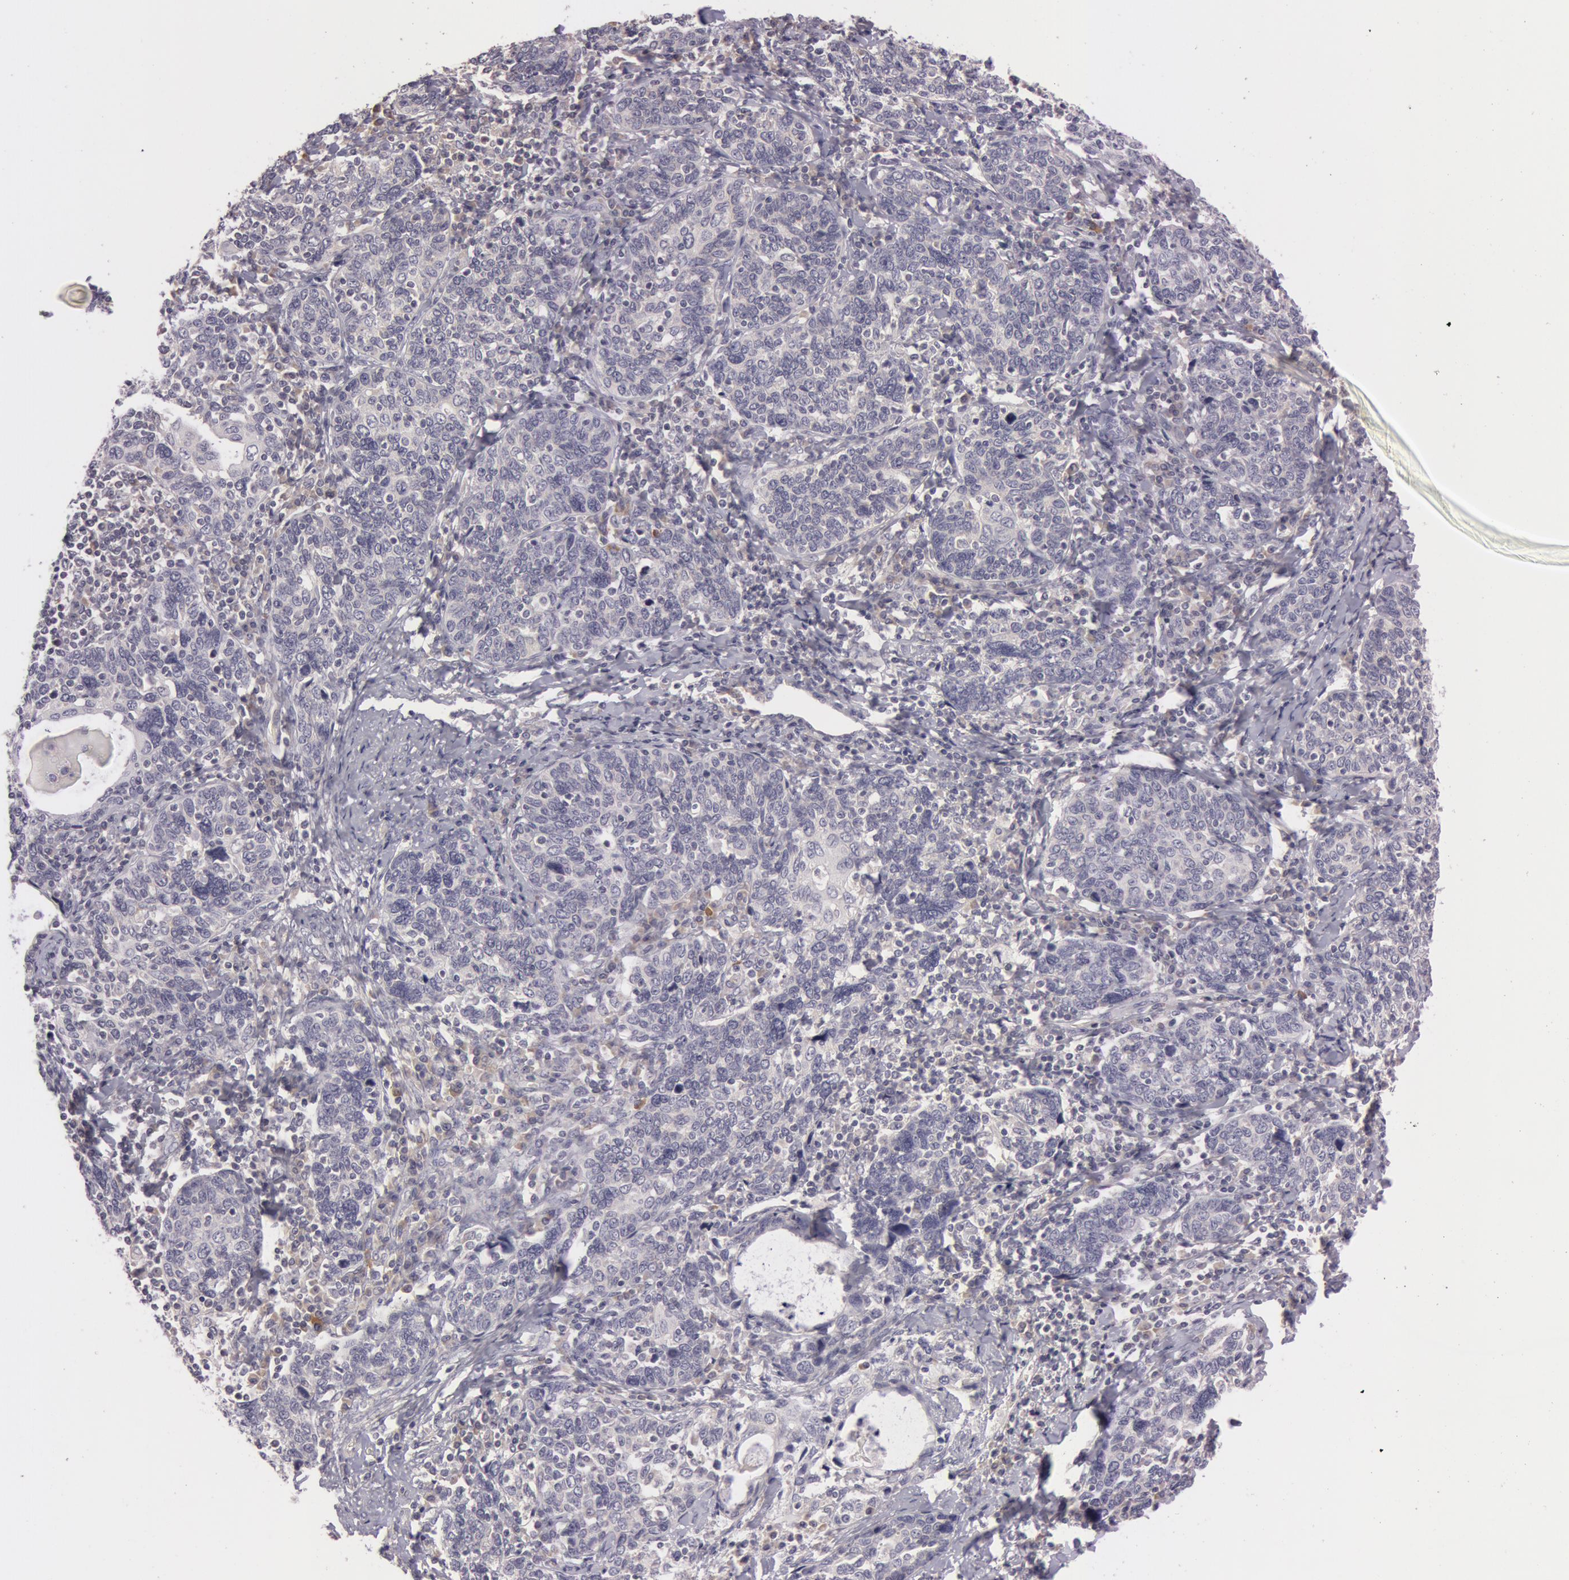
{"staining": {"intensity": "weak", "quantity": "<25%", "location": "cytoplasmic/membranous"}, "tissue": "cervical cancer", "cell_type": "Tumor cells", "image_type": "cancer", "snomed": [{"axis": "morphology", "description": "Squamous cell carcinoma, NOS"}, {"axis": "topography", "description": "Cervix"}], "caption": "The photomicrograph shows no significant staining in tumor cells of squamous cell carcinoma (cervical). Nuclei are stained in blue.", "gene": "RALGAPA1", "patient": {"sex": "female", "age": 41}}